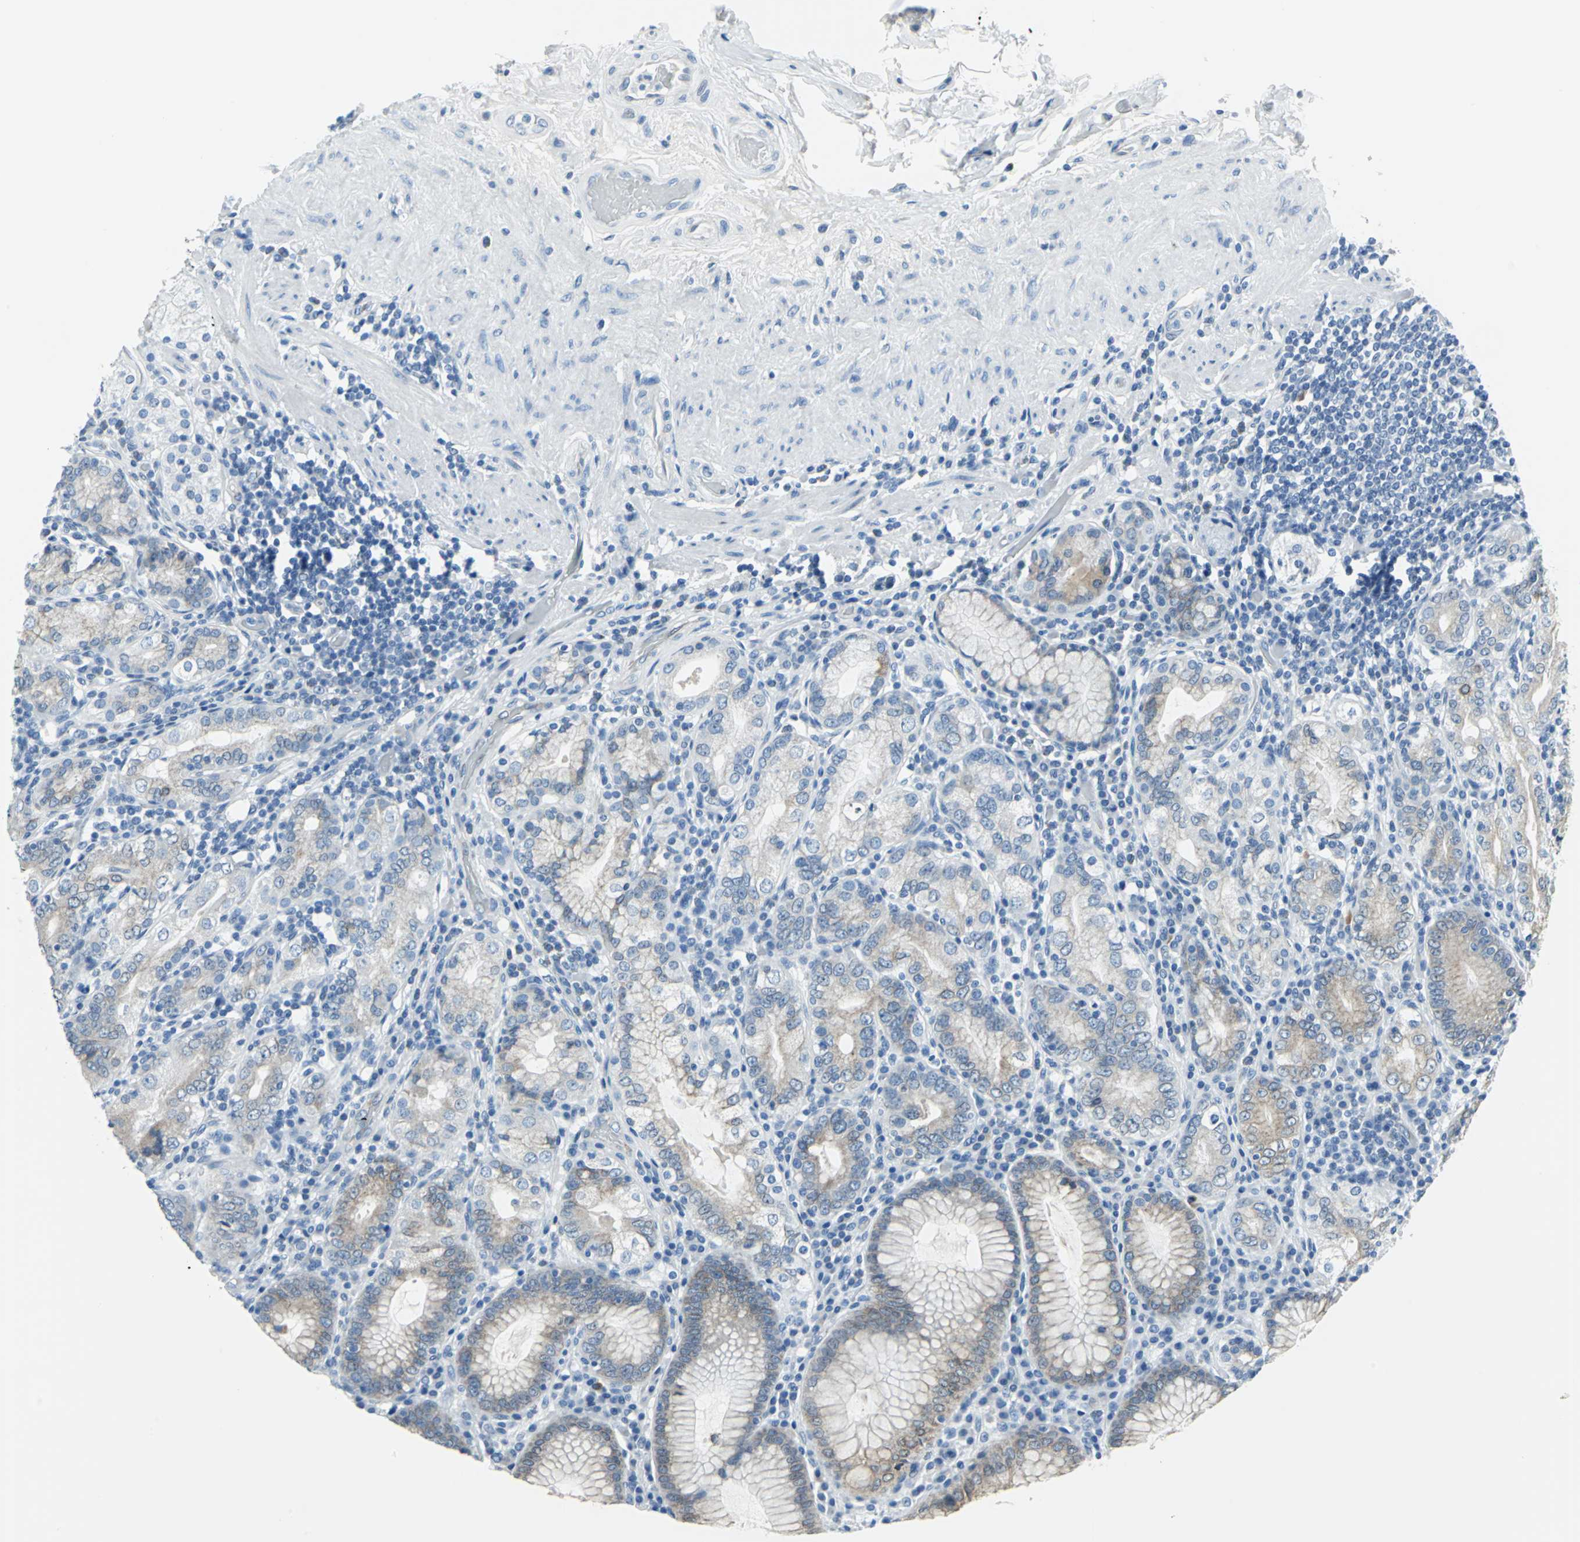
{"staining": {"intensity": "moderate", "quantity": "25%-75%", "location": "cytoplasmic/membranous"}, "tissue": "stomach", "cell_type": "Glandular cells", "image_type": "normal", "snomed": [{"axis": "morphology", "description": "Normal tissue, NOS"}, {"axis": "topography", "description": "Stomach, lower"}], "caption": "A medium amount of moderate cytoplasmic/membranous positivity is present in about 25%-75% of glandular cells in unremarkable stomach. (Brightfield microscopy of DAB IHC at high magnification).", "gene": "CYB5A", "patient": {"sex": "female", "age": 76}}